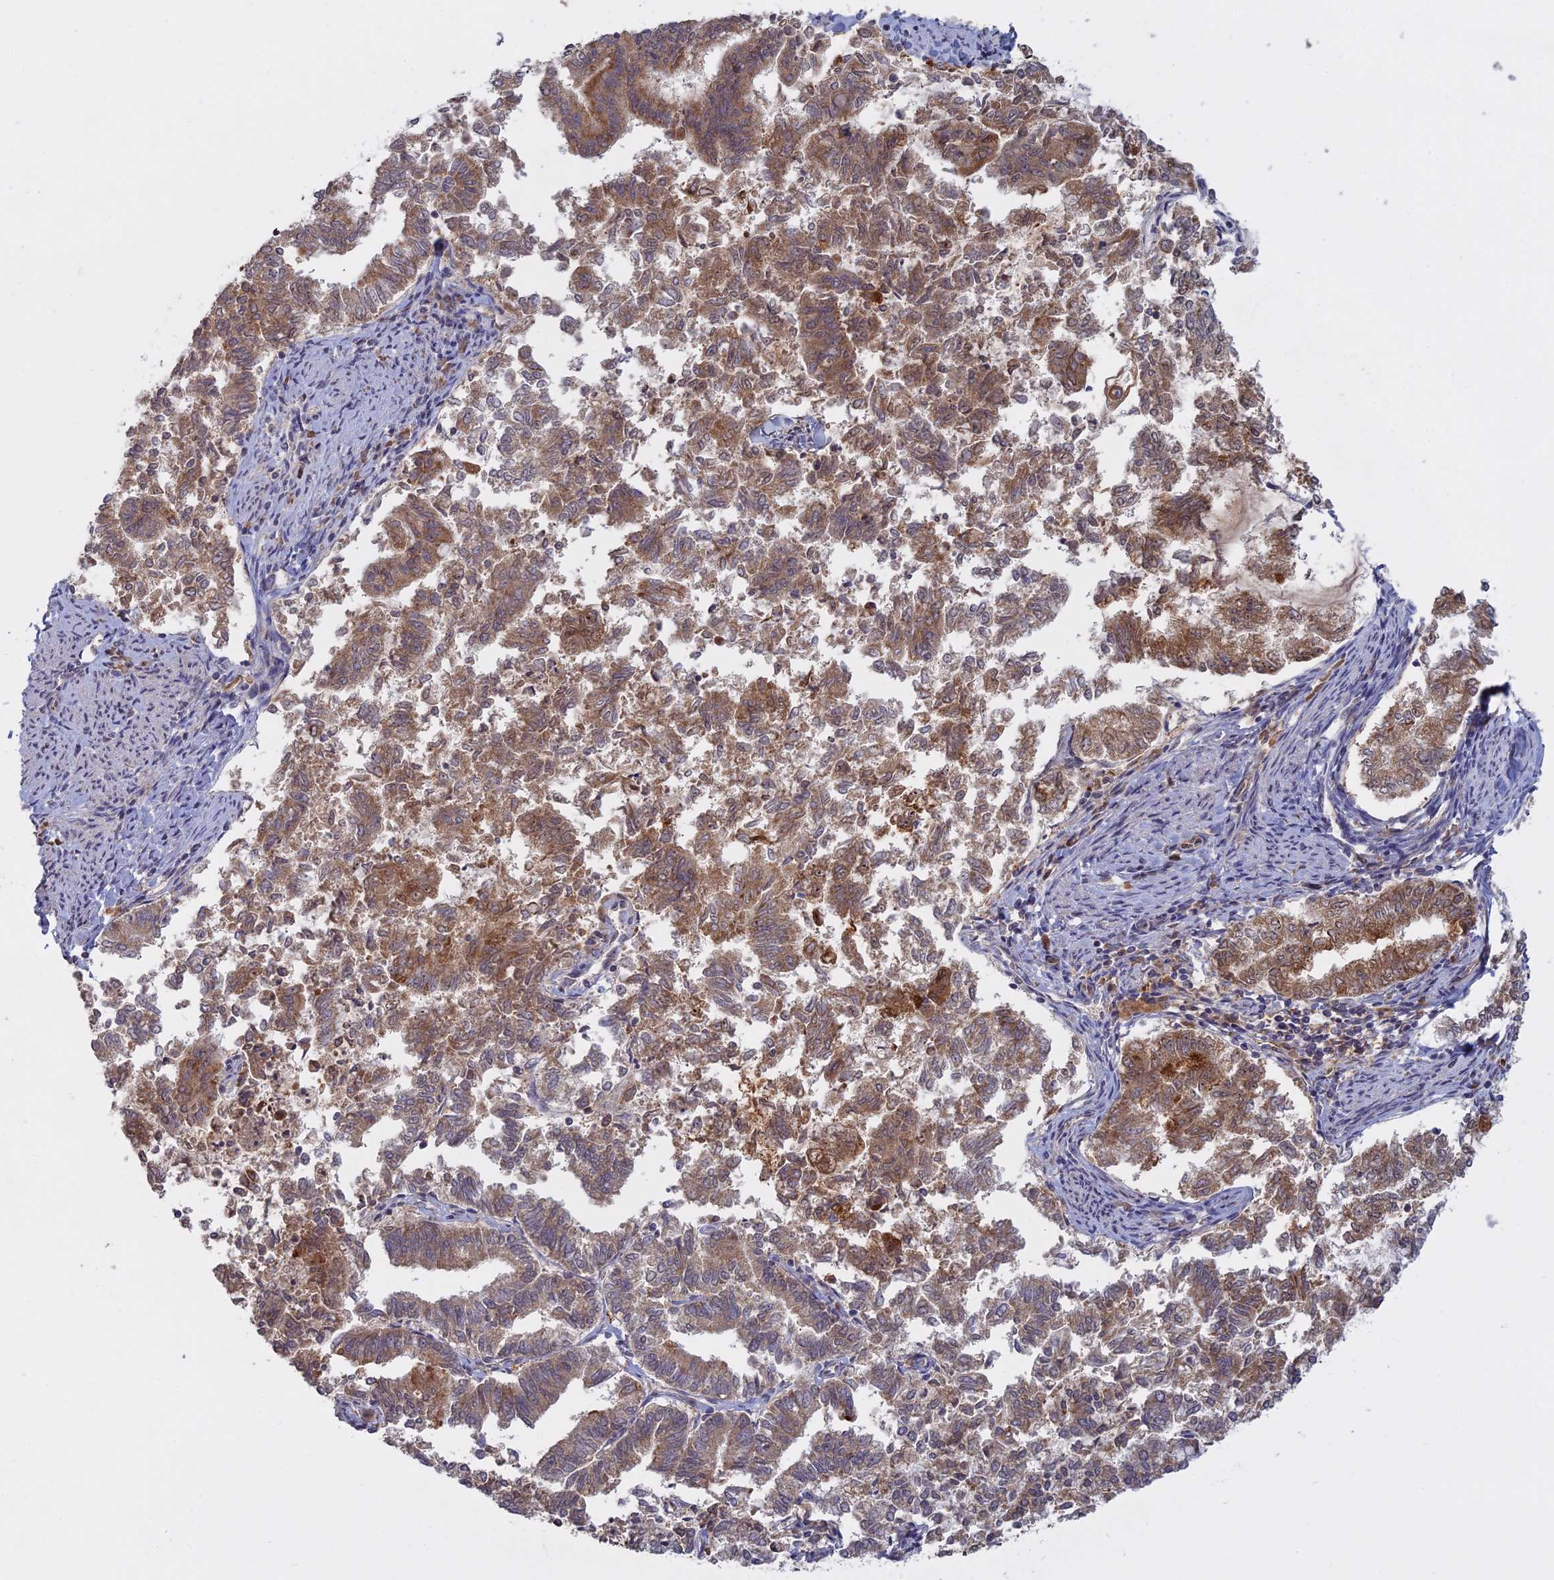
{"staining": {"intensity": "moderate", "quantity": ">75%", "location": "cytoplasmic/membranous"}, "tissue": "endometrial cancer", "cell_type": "Tumor cells", "image_type": "cancer", "snomed": [{"axis": "morphology", "description": "Adenocarcinoma, NOS"}, {"axis": "topography", "description": "Endometrium"}], "caption": "Immunohistochemical staining of adenocarcinoma (endometrial) demonstrates medium levels of moderate cytoplasmic/membranous protein positivity in approximately >75% of tumor cells.", "gene": "TMEM208", "patient": {"sex": "female", "age": 79}}